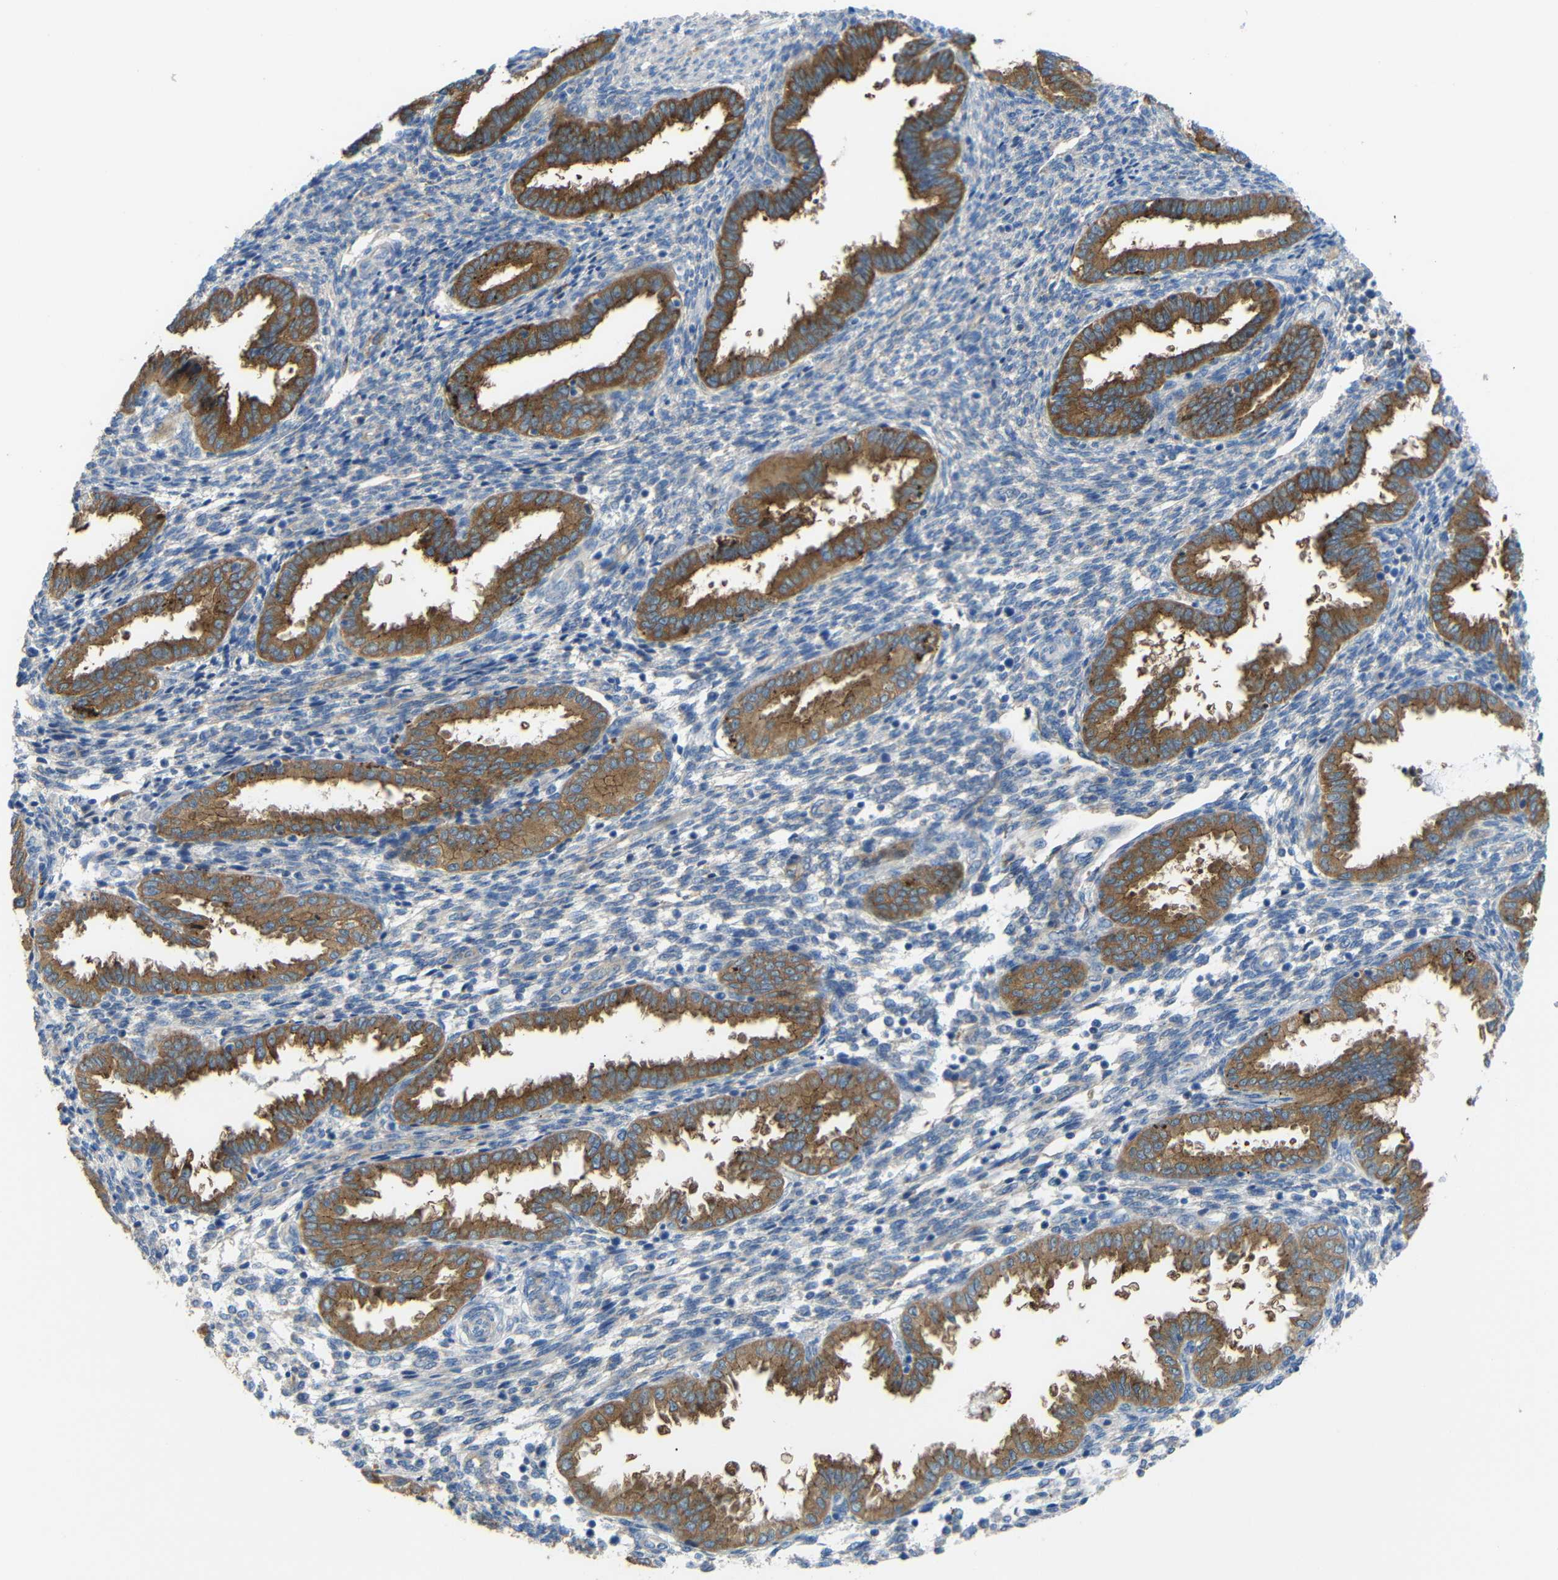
{"staining": {"intensity": "negative", "quantity": "none", "location": "none"}, "tissue": "endometrium", "cell_type": "Cells in endometrial stroma", "image_type": "normal", "snomed": [{"axis": "morphology", "description": "Normal tissue, NOS"}, {"axis": "topography", "description": "Endometrium"}], "caption": "DAB immunohistochemical staining of unremarkable endometrium shows no significant positivity in cells in endometrial stroma. (DAB (3,3'-diaminobenzidine) immunohistochemistry, high magnification).", "gene": "SYPL1", "patient": {"sex": "female", "age": 33}}